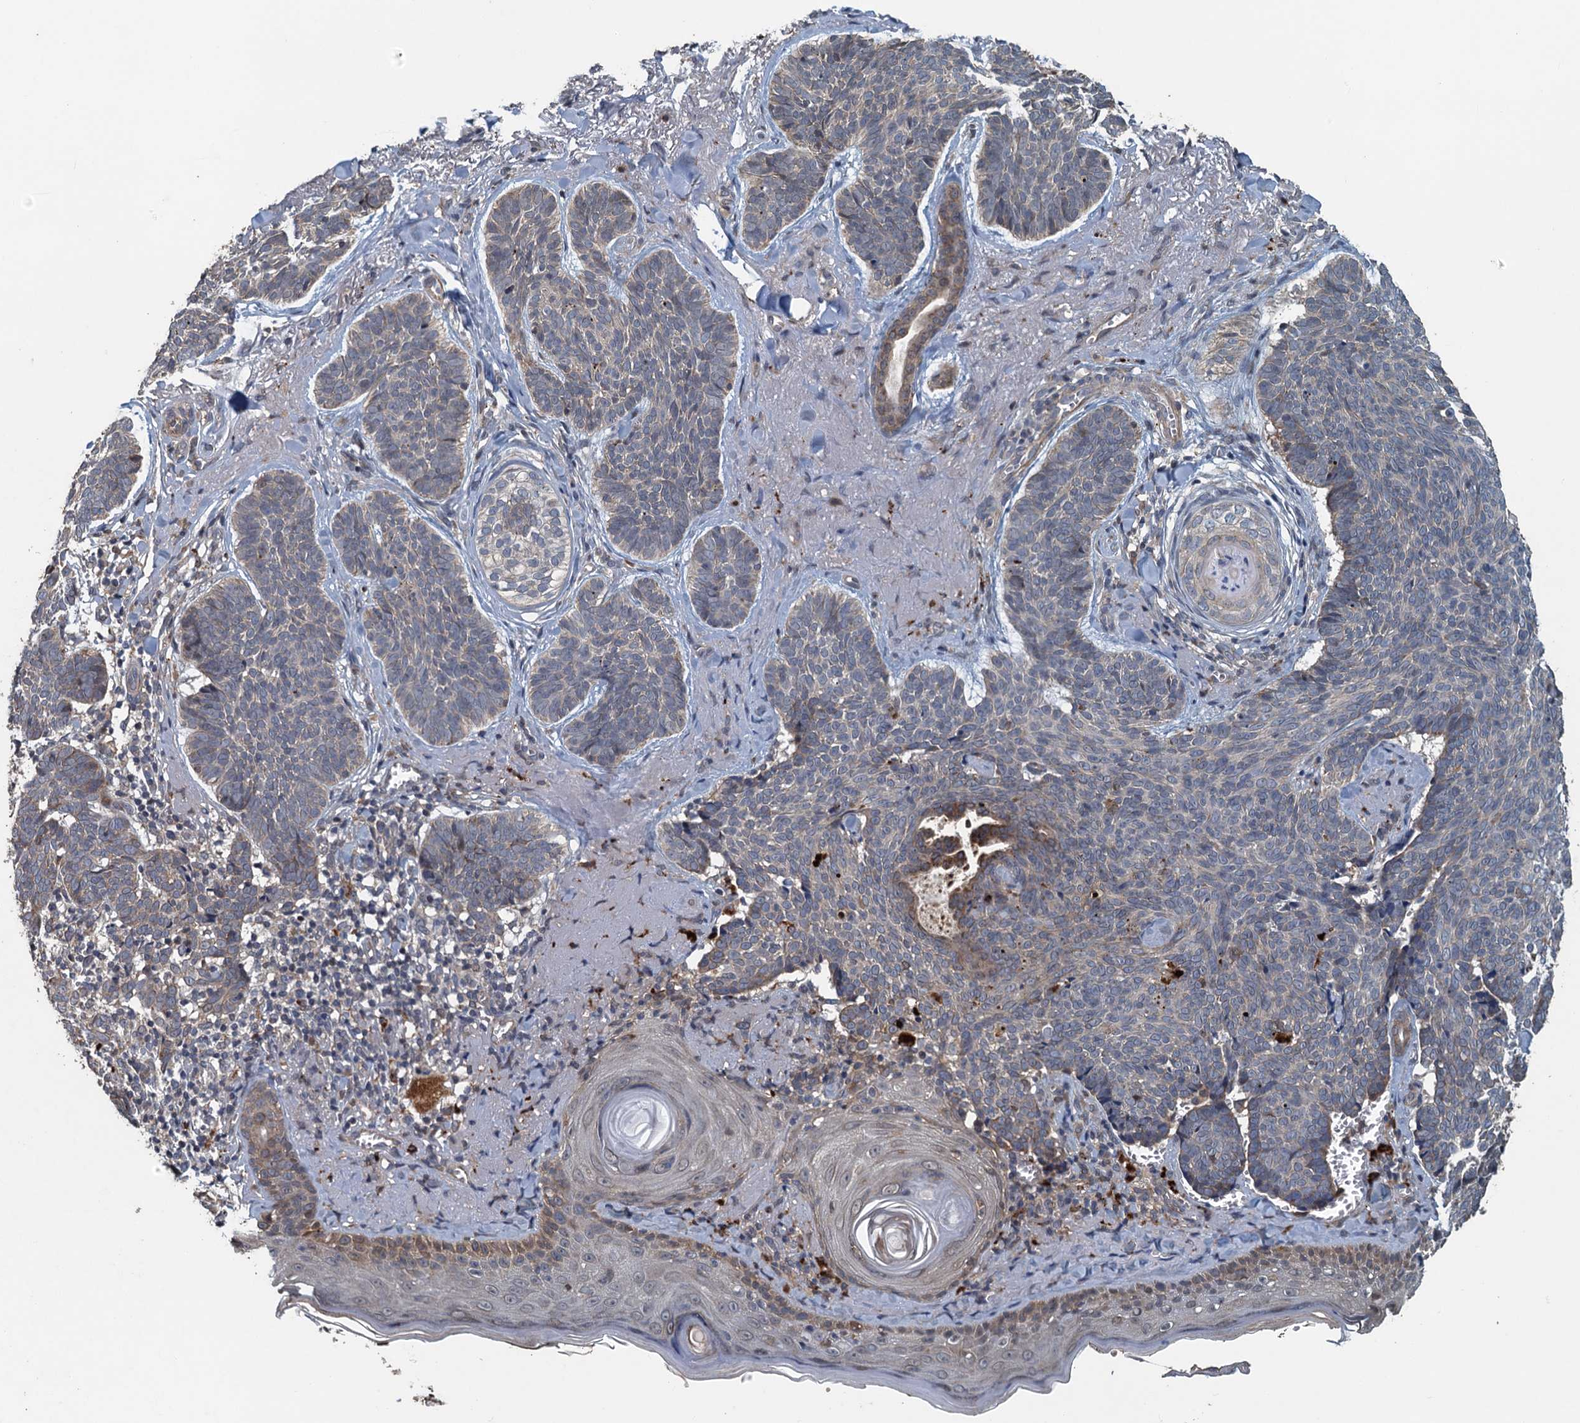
{"staining": {"intensity": "weak", "quantity": "<25%", "location": "cytoplasmic/membranous"}, "tissue": "skin cancer", "cell_type": "Tumor cells", "image_type": "cancer", "snomed": [{"axis": "morphology", "description": "Basal cell carcinoma"}, {"axis": "topography", "description": "Skin"}], "caption": "IHC photomicrograph of skin cancer stained for a protein (brown), which shows no positivity in tumor cells.", "gene": "AGRN", "patient": {"sex": "female", "age": 74}}